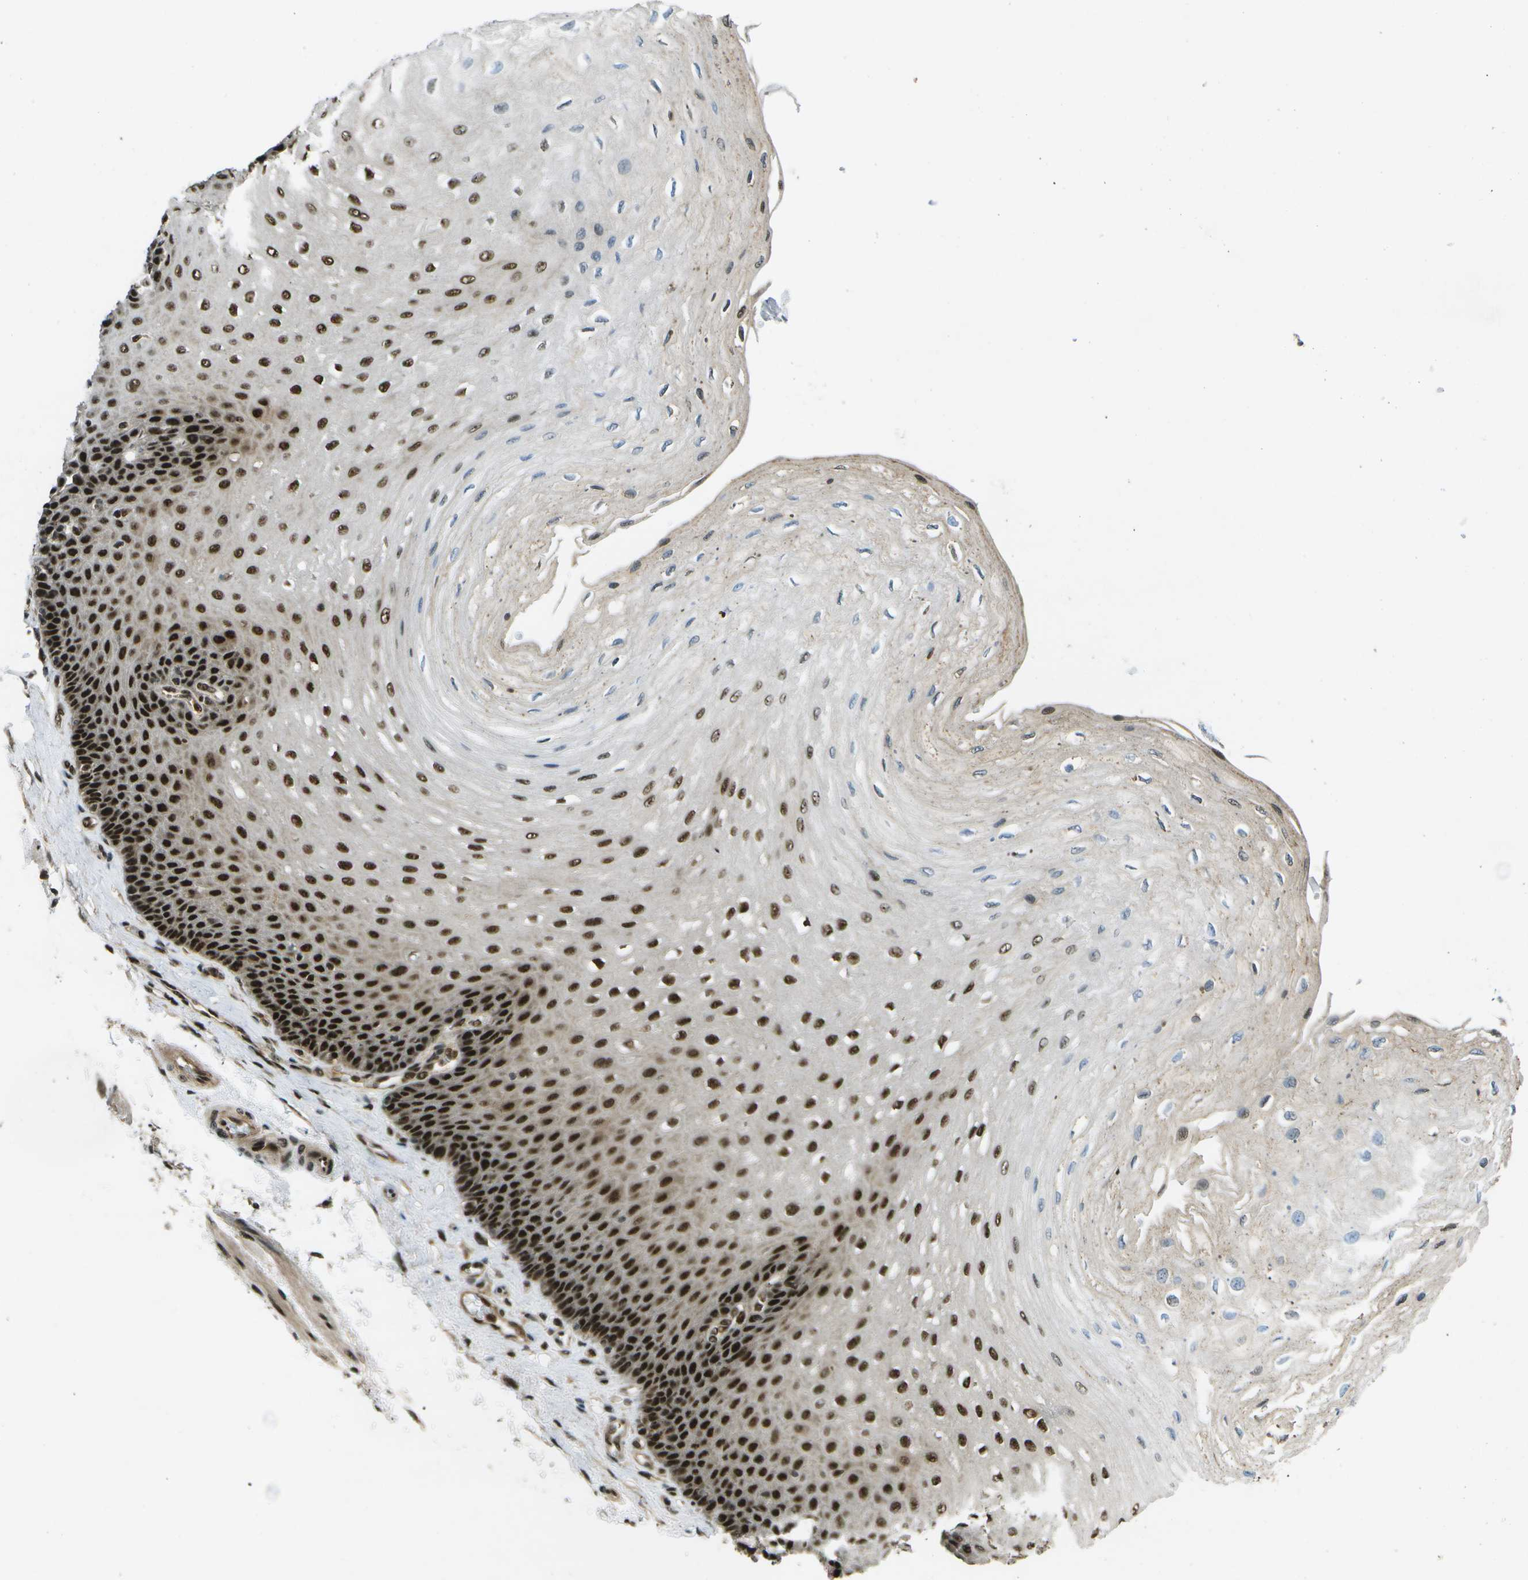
{"staining": {"intensity": "strong", "quantity": ">75%", "location": "nuclear"}, "tissue": "esophagus", "cell_type": "Squamous epithelial cells", "image_type": "normal", "snomed": [{"axis": "morphology", "description": "Normal tissue, NOS"}, {"axis": "topography", "description": "Esophagus"}], "caption": "Strong nuclear expression is present in about >75% of squamous epithelial cells in unremarkable esophagus.", "gene": "GANC", "patient": {"sex": "female", "age": 72}}